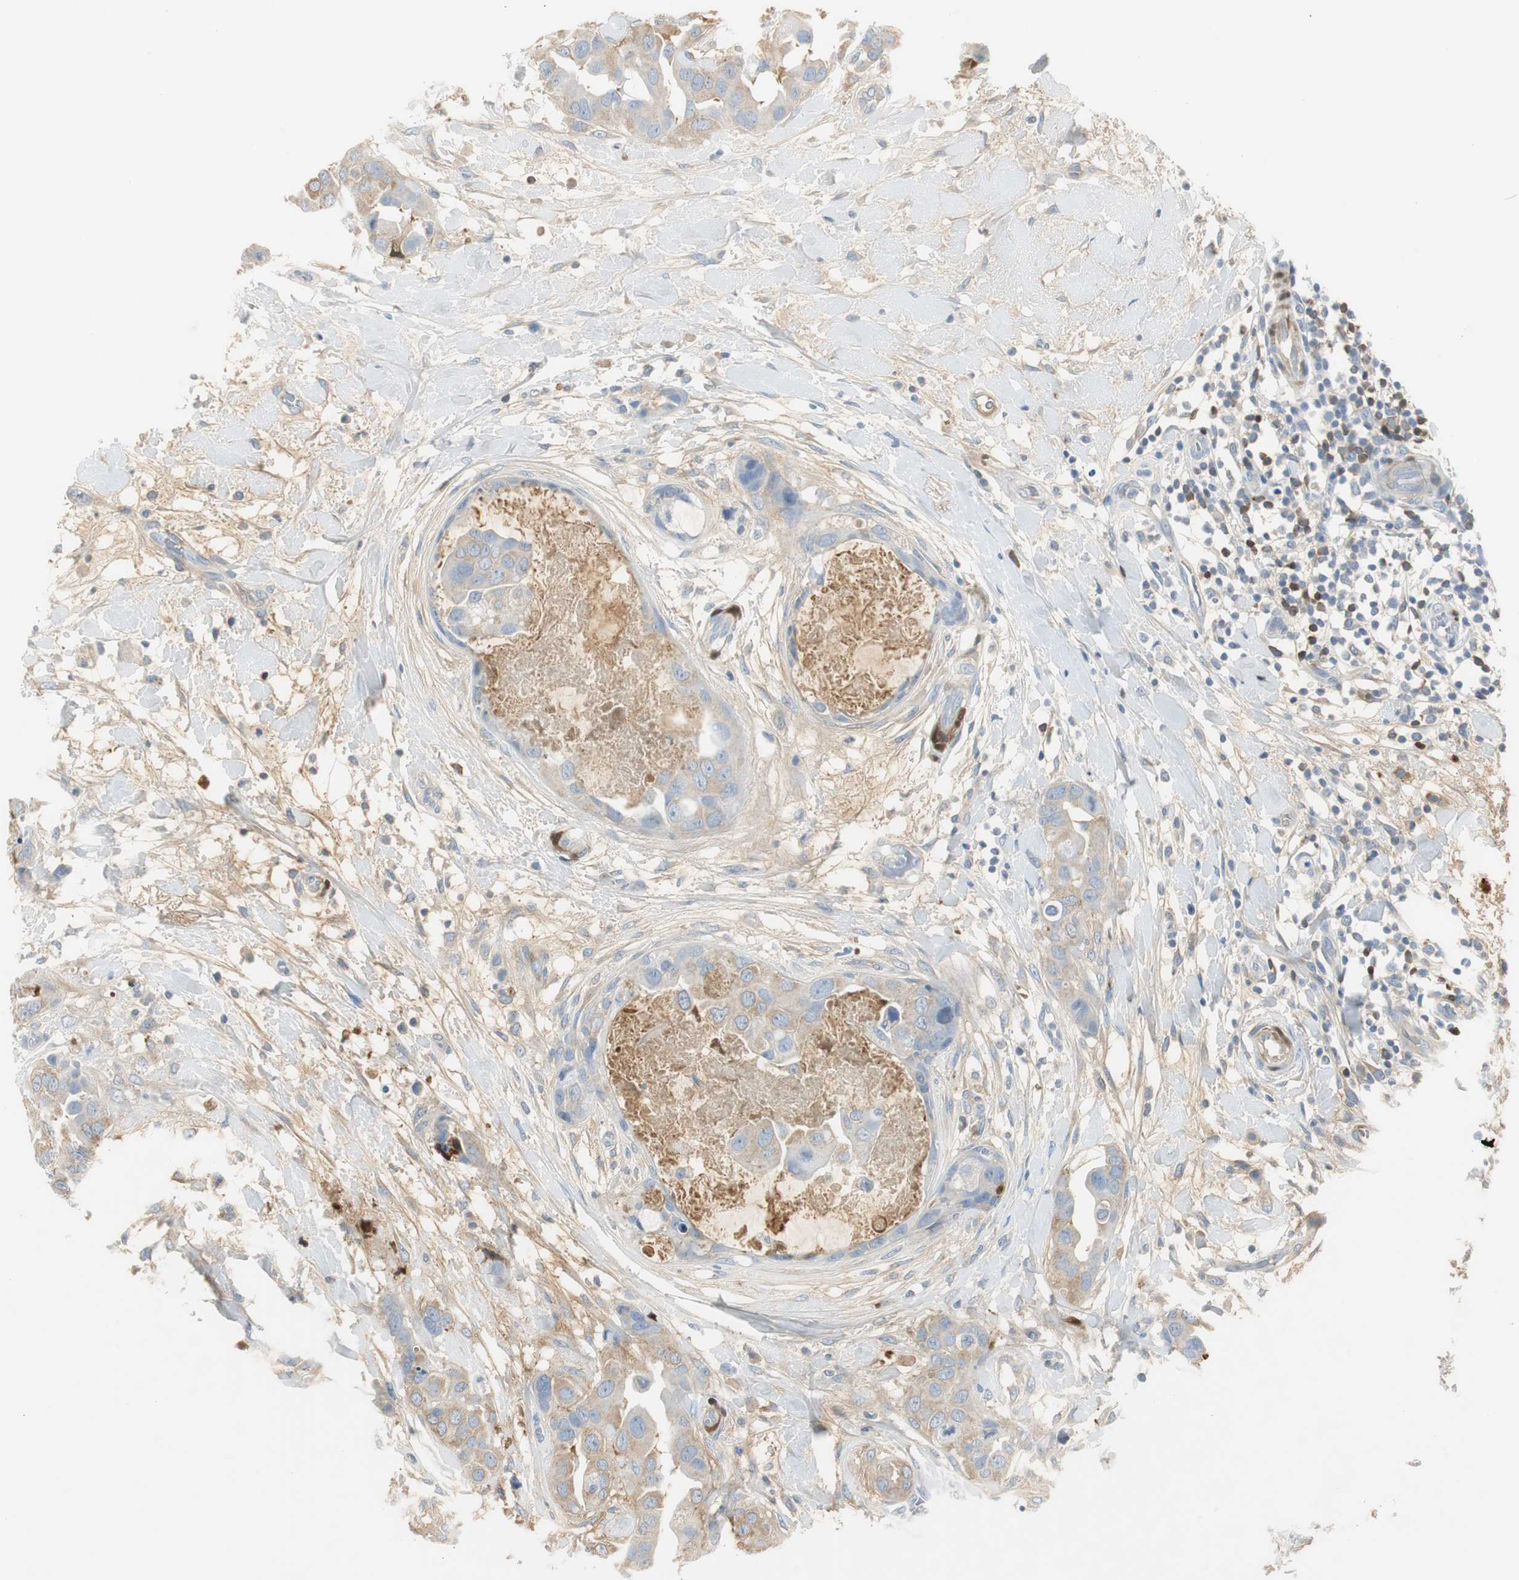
{"staining": {"intensity": "weak", "quantity": "25%-75%", "location": "cytoplasmic/membranous"}, "tissue": "breast cancer", "cell_type": "Tumor cells", "image_type": "cancer", "snomed": [{"axis": "morphology", "description": "Duct carcinoma"}, {"axis": "topography", "description": "Breast"}], "caption": "DAB immunohistochemical staining of breast cancer (infiltrating ductal carcinoma) exhibits weak cytoplasmic/membranous protein expression in approximately 25%-75% of tumor cells.", "gene": "SERPINF1", "patient": {"sex": "female", "age": 40}}